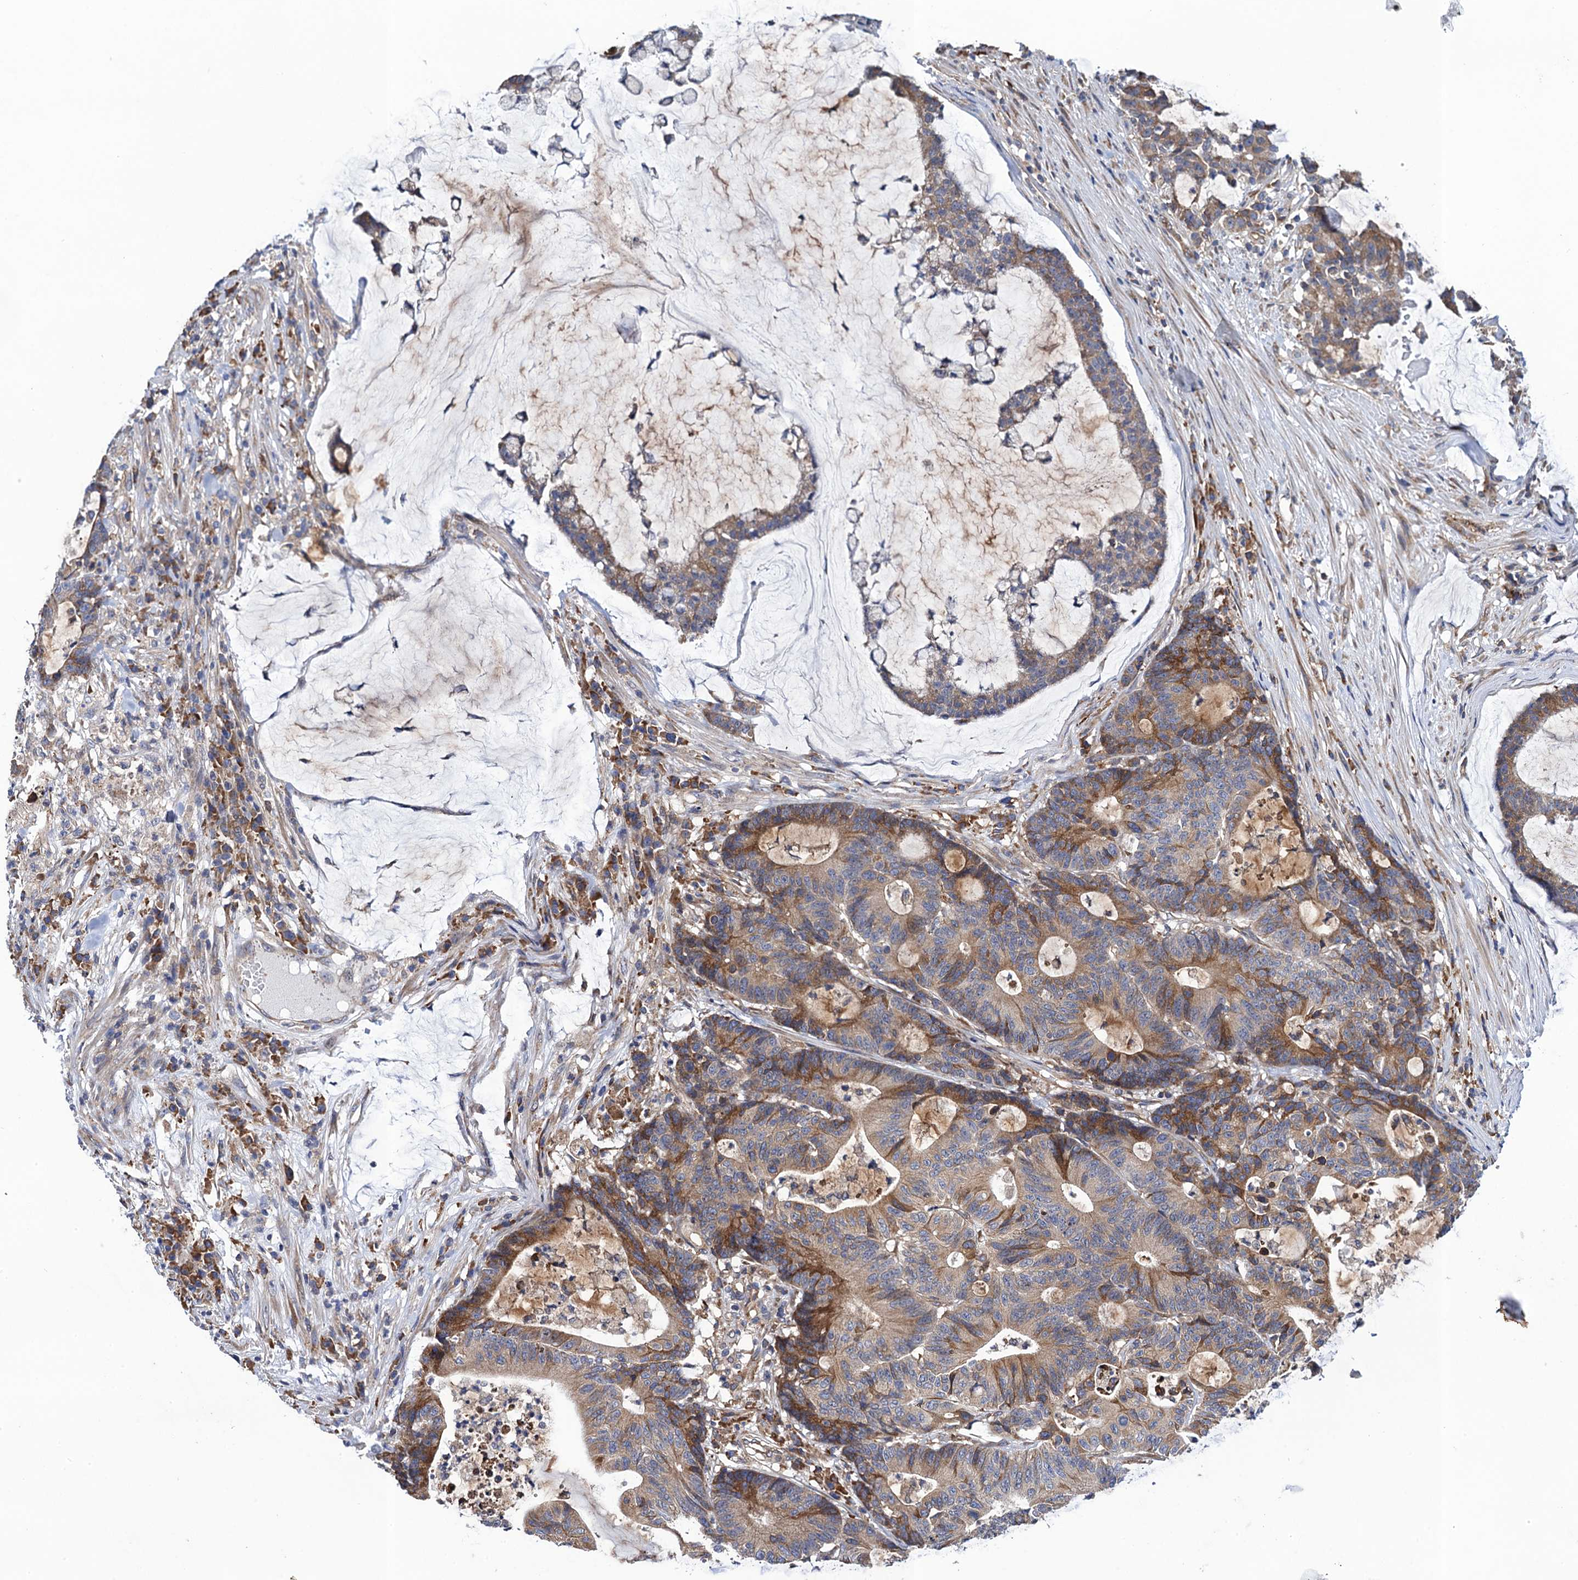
{"staining": {"intensity": "moderate", "quantity": ">75%", "location": "cytoplasmic/membranous"}, "tissue": "colorectal cancer", "cell_type": "Tumor cells", "image_type": "cancer", "snomed": [{"axis": "morphology", "description": "Adenocarcinoma, NOS"}, {"axis": "topography", "description": "Colon"}], "caption": "Brown immunohistochemical staining in human colorectal cancer (adenocarcinoma) exhibits moderate cytoplasmic/membranous staining in approximately >75% of tumor cells. The staining is performed using DAB (3,3'-diaminobenzidine) brown chromogen to label protein expression. The nuclei are counter-stained blue using hematoxylin.", "gene": "PGLS", "patient": {"sex": "female", "age": 84}}